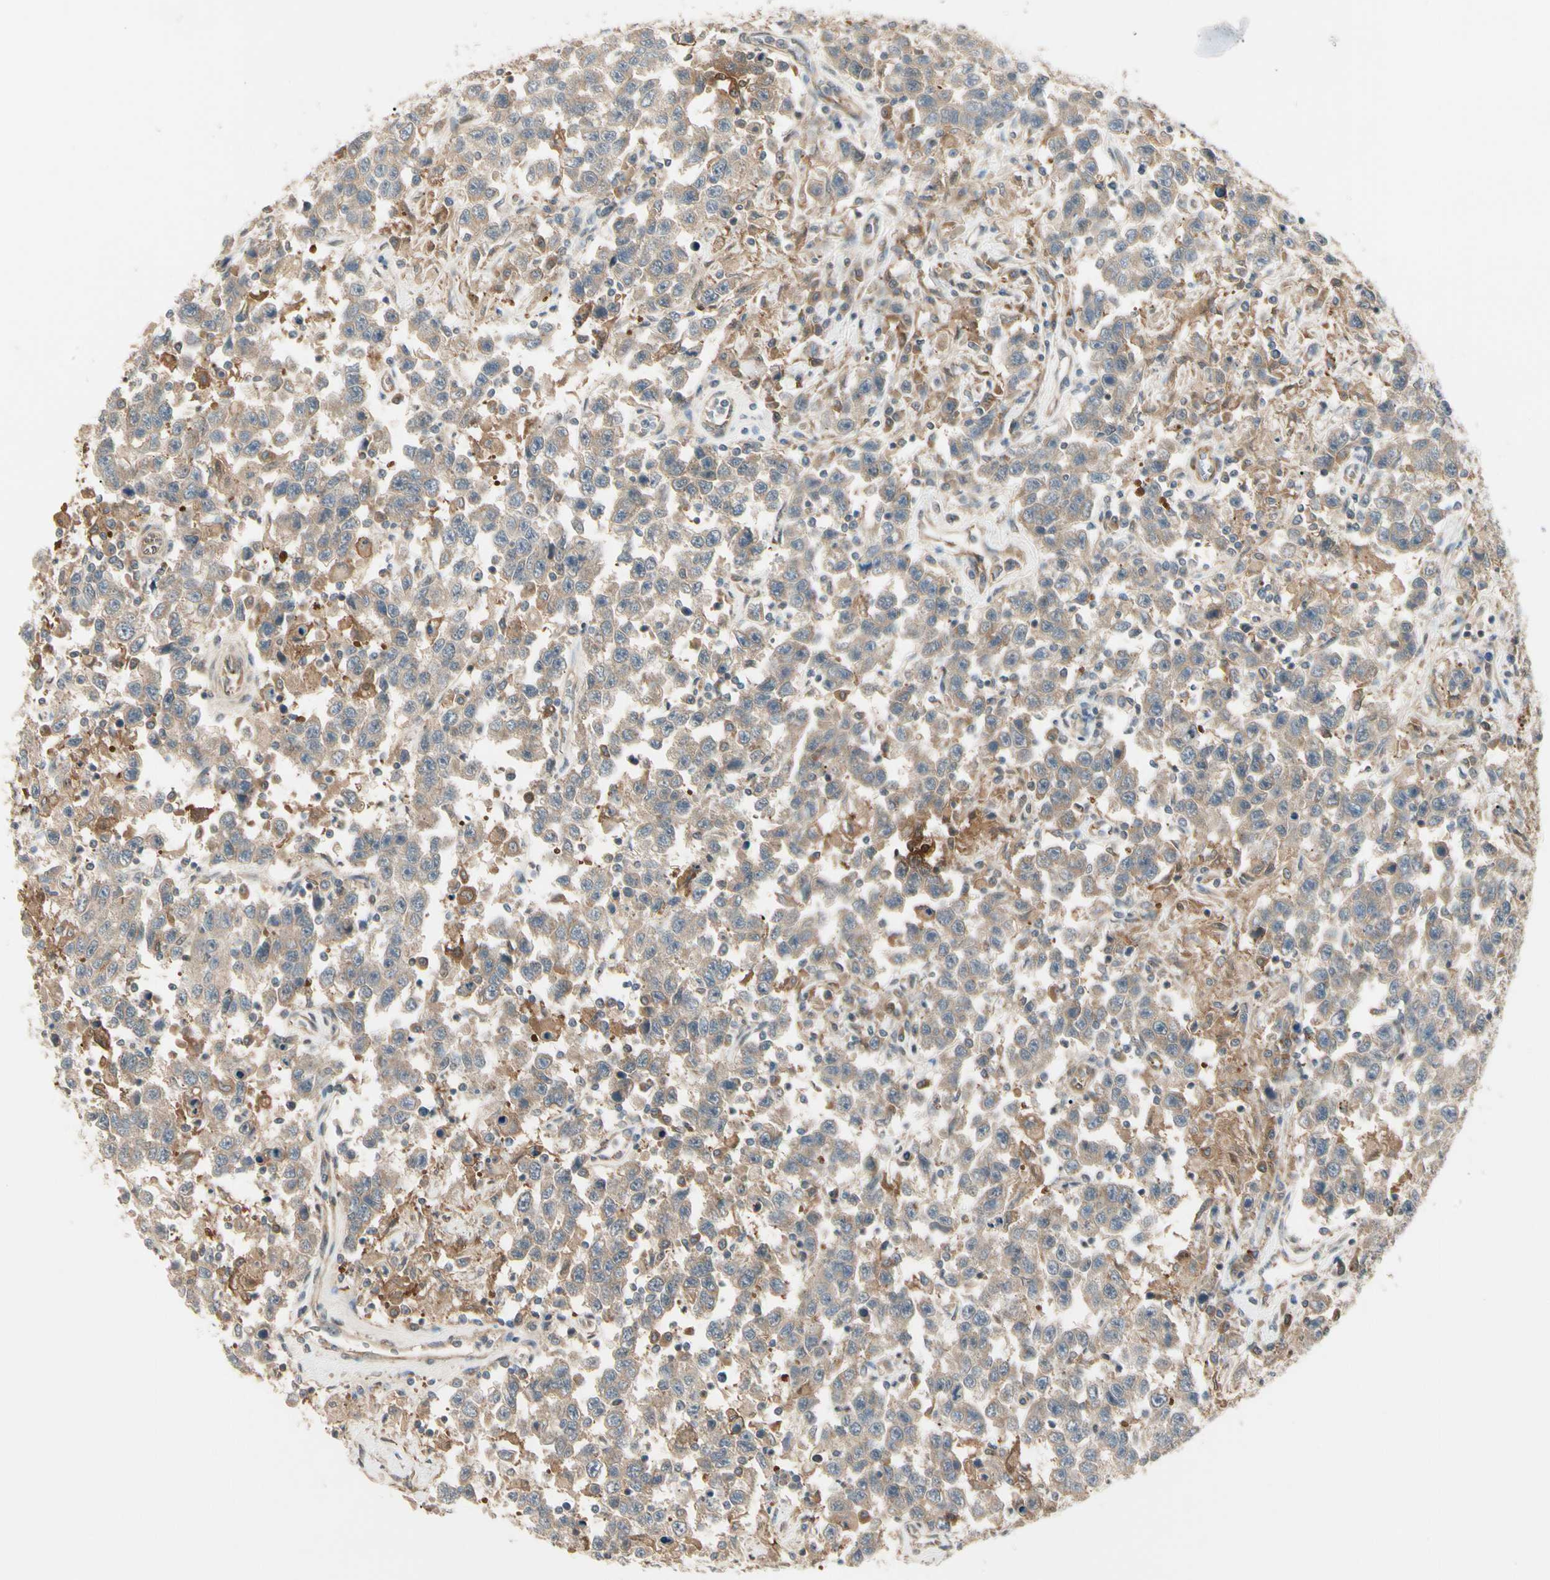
{"staining": {"intensity": "moderate", "quantity": ">75%", "location": "cytoplasmic/membranous"}, "tissue": "testis cancer", "cell_type": "Tumor cells", "image_type": "cancer", "snomed": [{"axis": "morphology", "description": "Seminoma, NOS"}, {"axis": "topography", "description": "Testis"}], "caption": "Protein staining of testis seminoma tissue displays moderate cytoplasmic/membranous staining in about >75% of tumor cells. (Brightfield microscopy of DAB IHC at high magnification).", "gene": "F2R", "patient": {"sex": "male", "age": 41}}